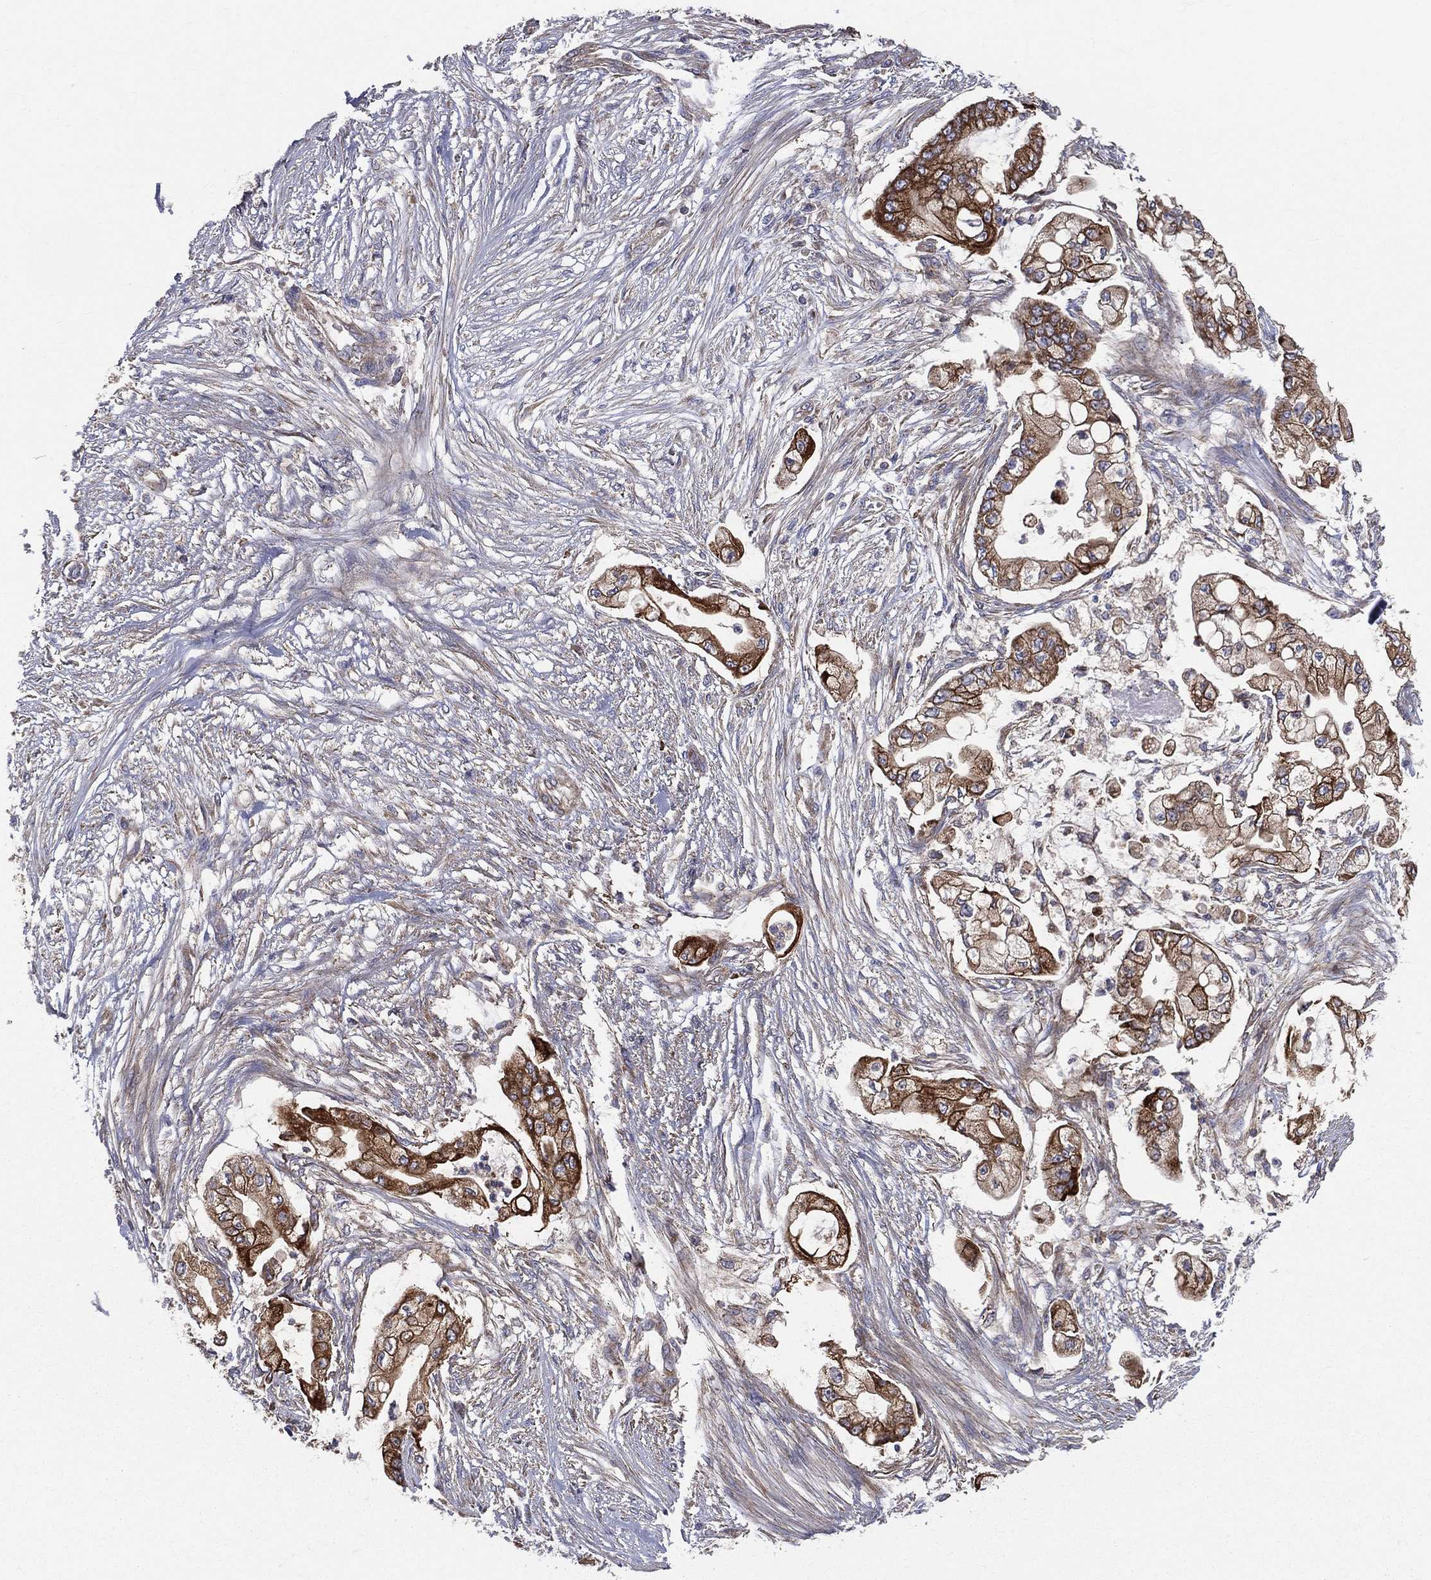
{"staining": {"intensity": "strong", "quantity": ">75%", "location": "cytoplasmic/membranous"}, "tissue": "pancreatic cancer", "cell_type": "Tumor cells", "image_type": "cancer", "snomed": [{"axis": "morphology", "description": "Adenocarcinoma, NOS"}, {"axis": "topography", "description": "Pancreas"}], "caption": "Protein expression by immunohistochemistry (IHC) shows strong cytoplasmic/membranous staining in approximately >75% of tumor cells in adenocarcinoma (pancreatic). (DAB IHC with brightfield microscopy, high magnification).", "gene": "MIX23", "patient": {"sex": "female", "age": 69}}